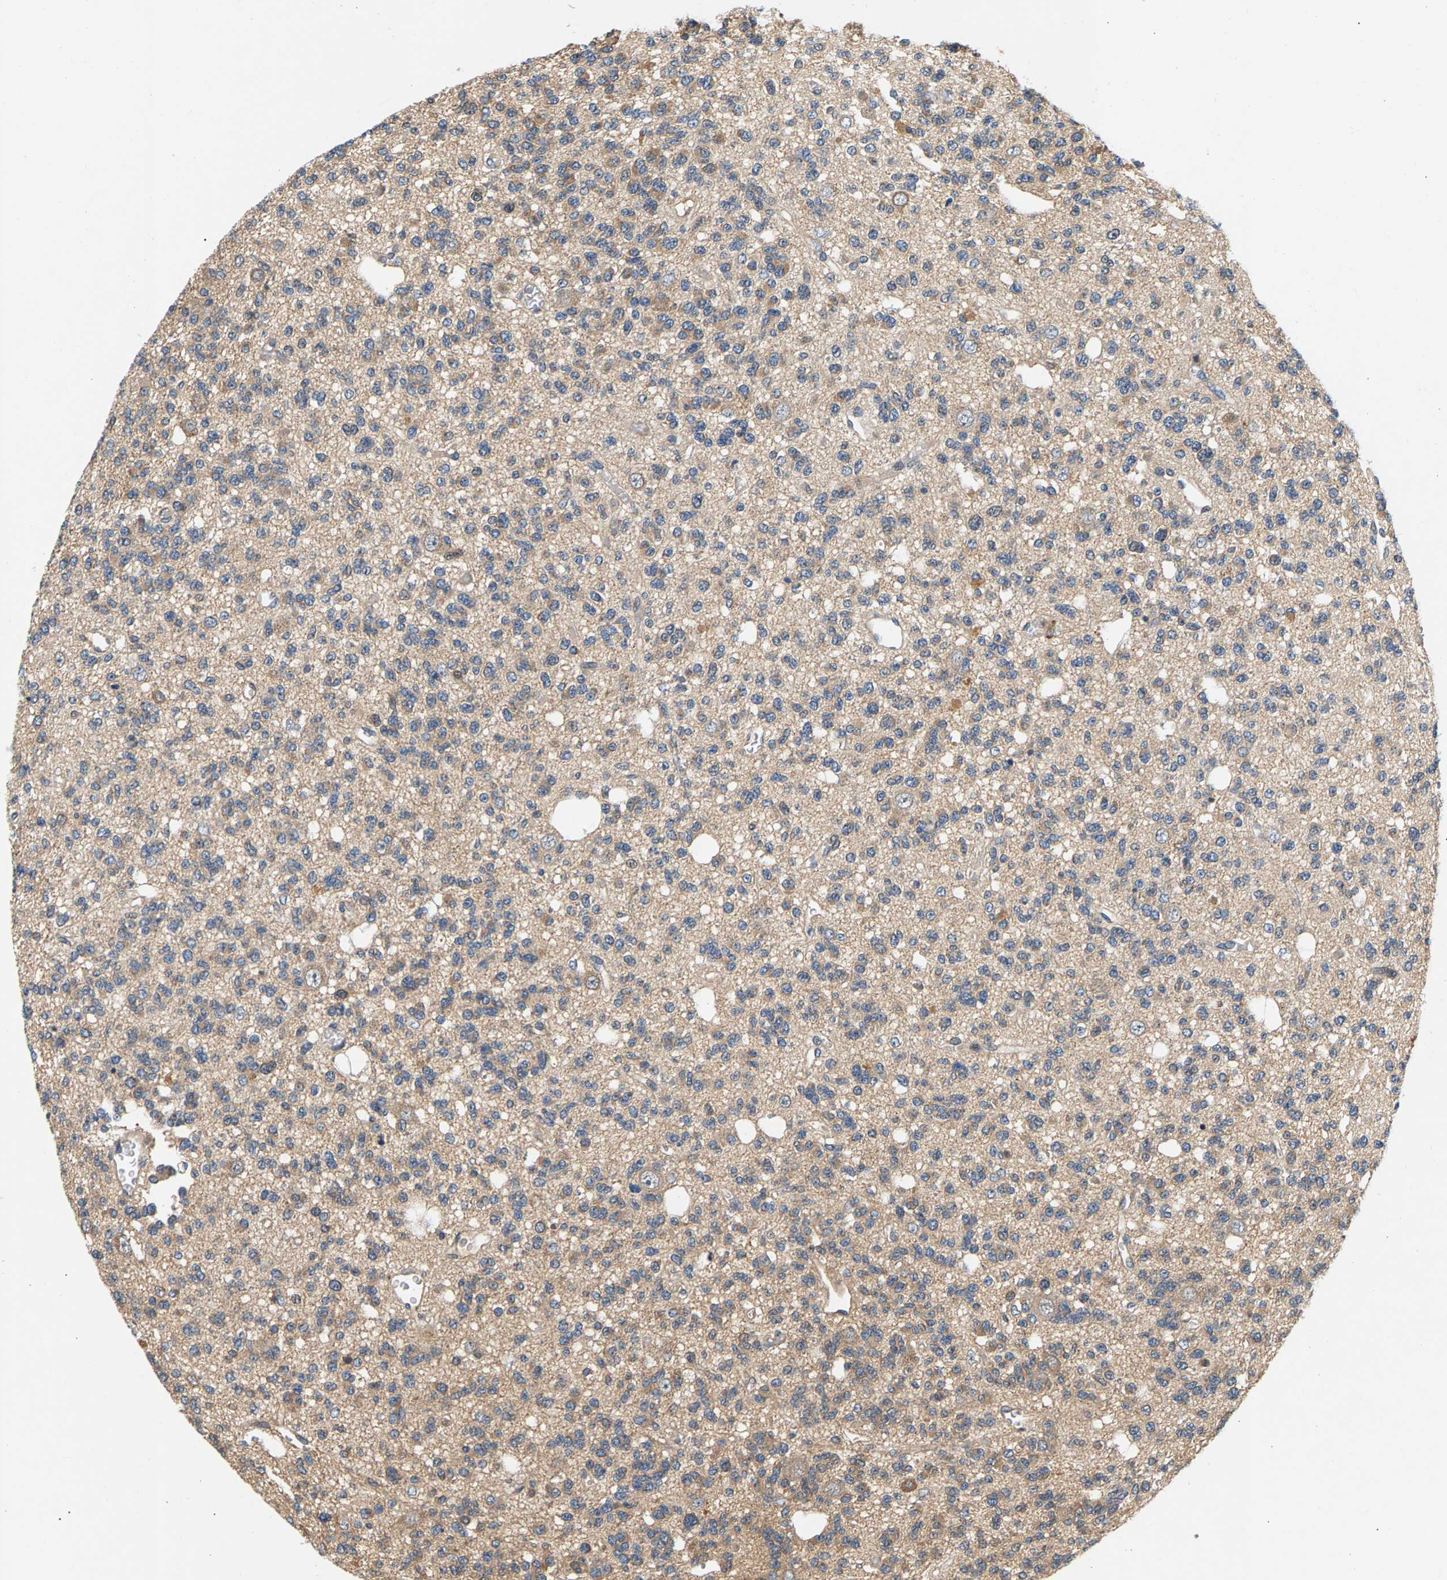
{"staining": {"intensity": "weak", "quantity": "<25%", "location": "cytoplasmic/membranous"}, "tissue": "glioma", "cell_type": "Tumor cells", "image_type": "cancer", "snomed": [{"axis": "morphology", "description": "Glioma, malignant, Low grade"}, {"axis": "topography", "description": "Brain"}], "caption": "Immunohistochemistry (IHC) micrograph of neoplastic tissue: human malignant glioma (low-grade) stained with DAB exhibits no significant protein expression in tumor cells.", "gene": "FAM78A", "patient": {"sex": "male", "age": 38}}